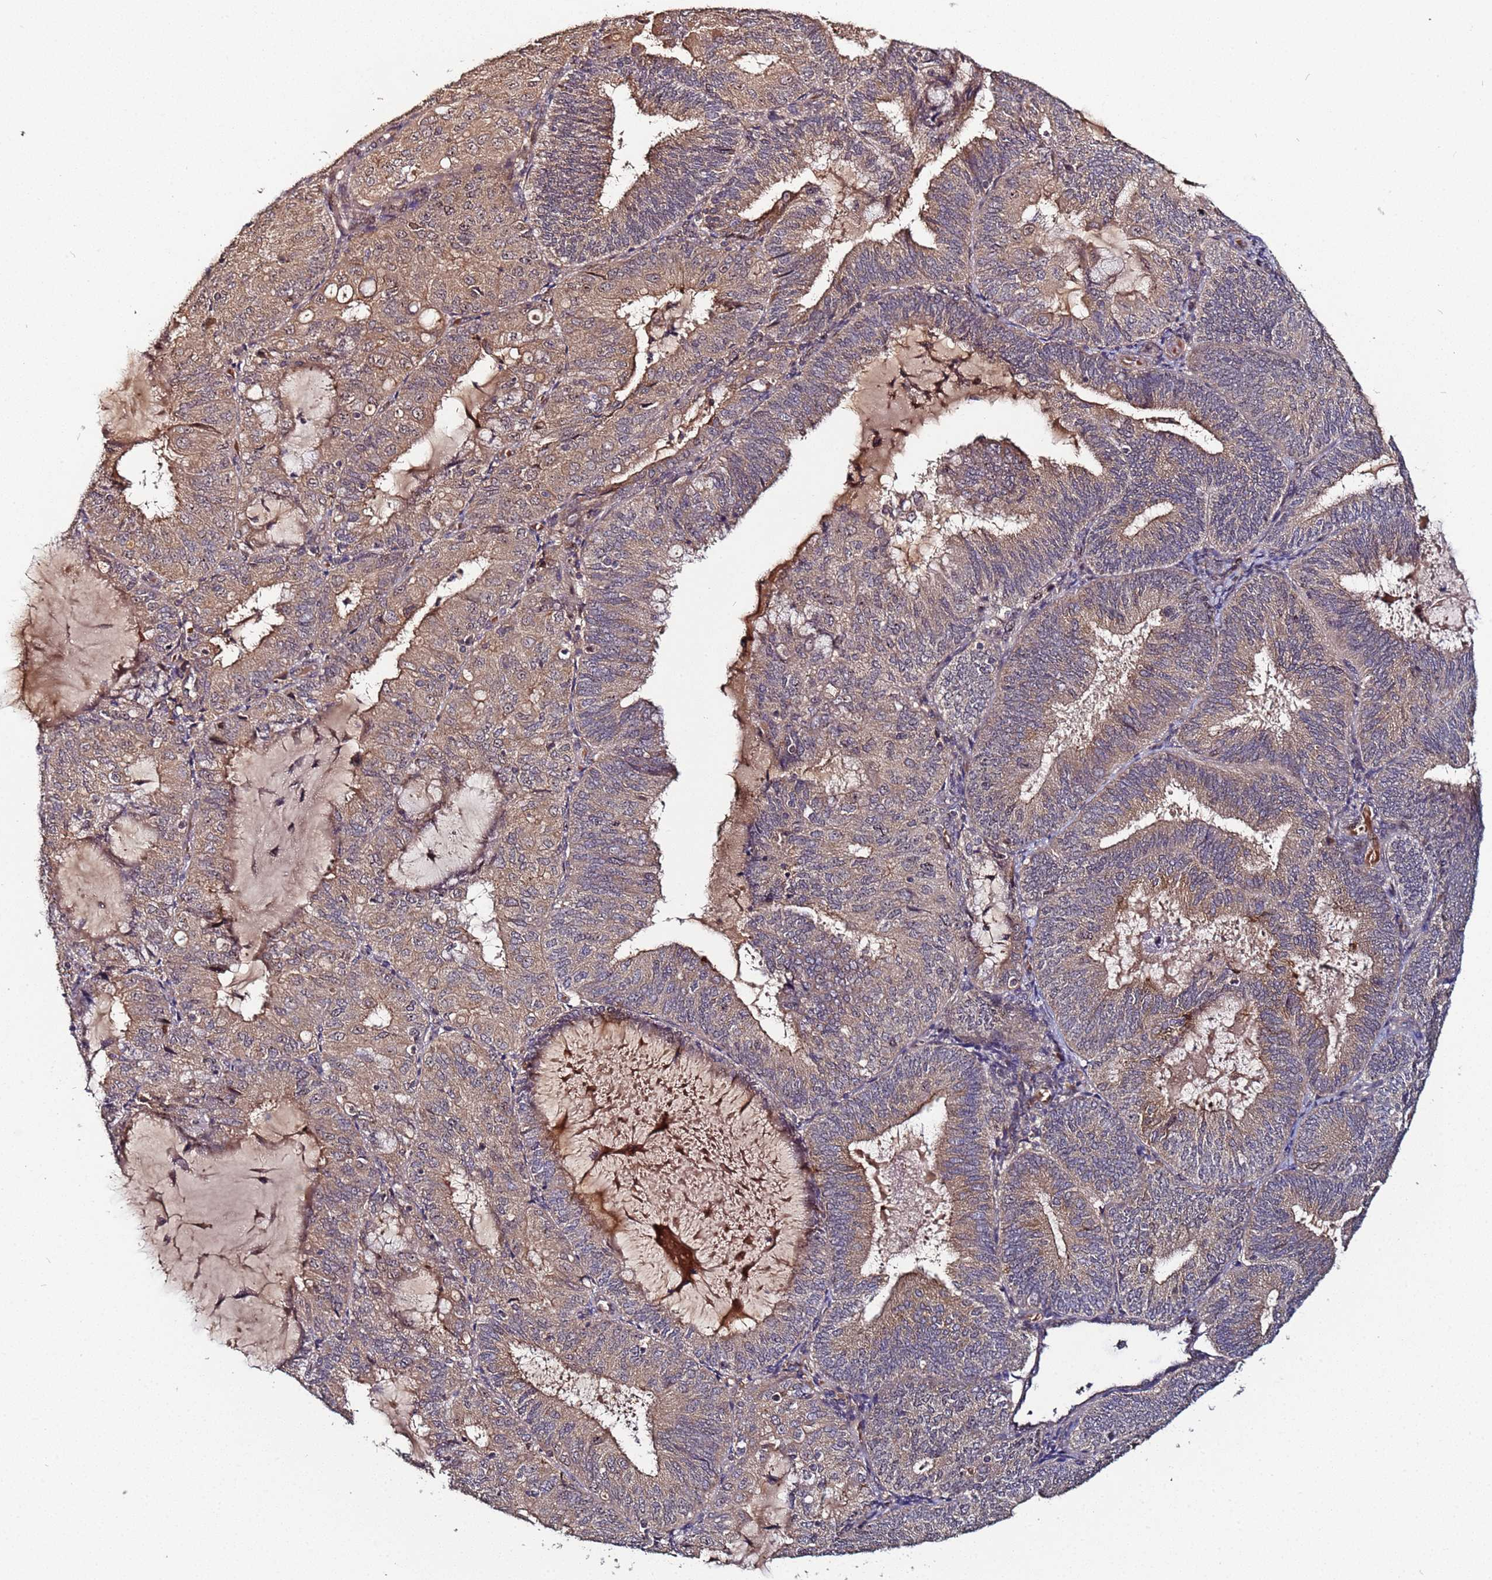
{"staining": {"intensity": "moderate", "quantity": ">75%", "location": "cytoplasmic/membranous"}, "tissue": "endometrial cancer", "cell_type": "Tumor cells", "image_type": "cancer", "snomed": [{"axis": "morphology", "description": "Adenocarcinoma, NOS"}, {"axis": "topography", "description": "Endometrium"}], "caption": "Human endometrial cancer stained for a protein (brown) shows moderate cytoplasmic/membranous positive positivity in about >75% of tumor cells.", "gene": "OSER1", "patient": {"sex": "female", "age": 81}}